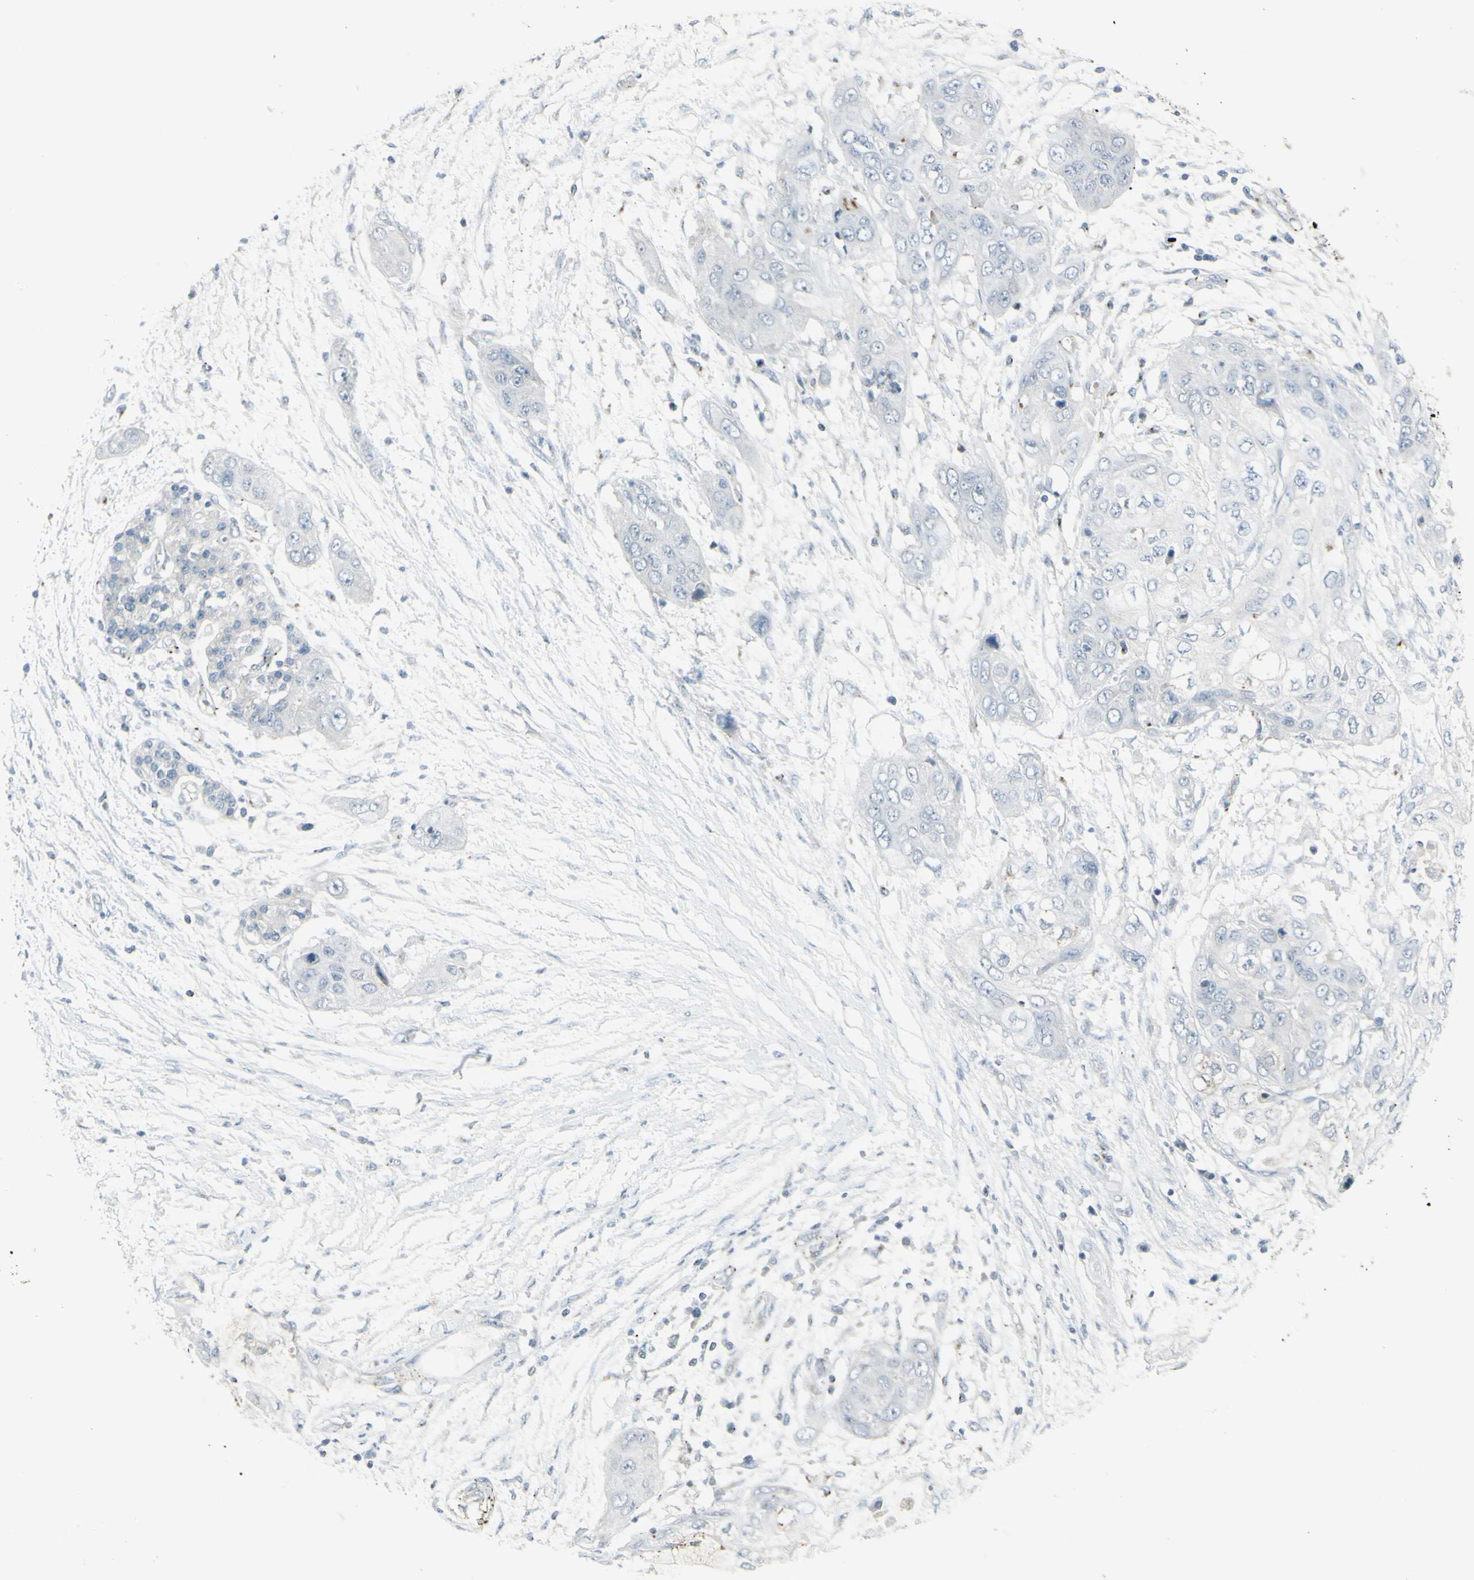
{"staining": {"intensity": "negative", "quantity": "none", "location": "none"}, "tissue": "pancreatic cancer", "cell_type": "Tumor cells", "image_type": "cancer", "snomed": [{"axis": "morphology", "description": "Adenocarcinoma, NOS"}, {"axis": "topography", "description": "Pancreas"}], "caption": "The immunohistochemistry (IHC) image has no significant expression in tumor cells of pancreatic cancer tissue. (IHC, brightfield microscopy, high magnification).", "gene": "GALNT6", "patient": {"sex": "female", "age": 70}}